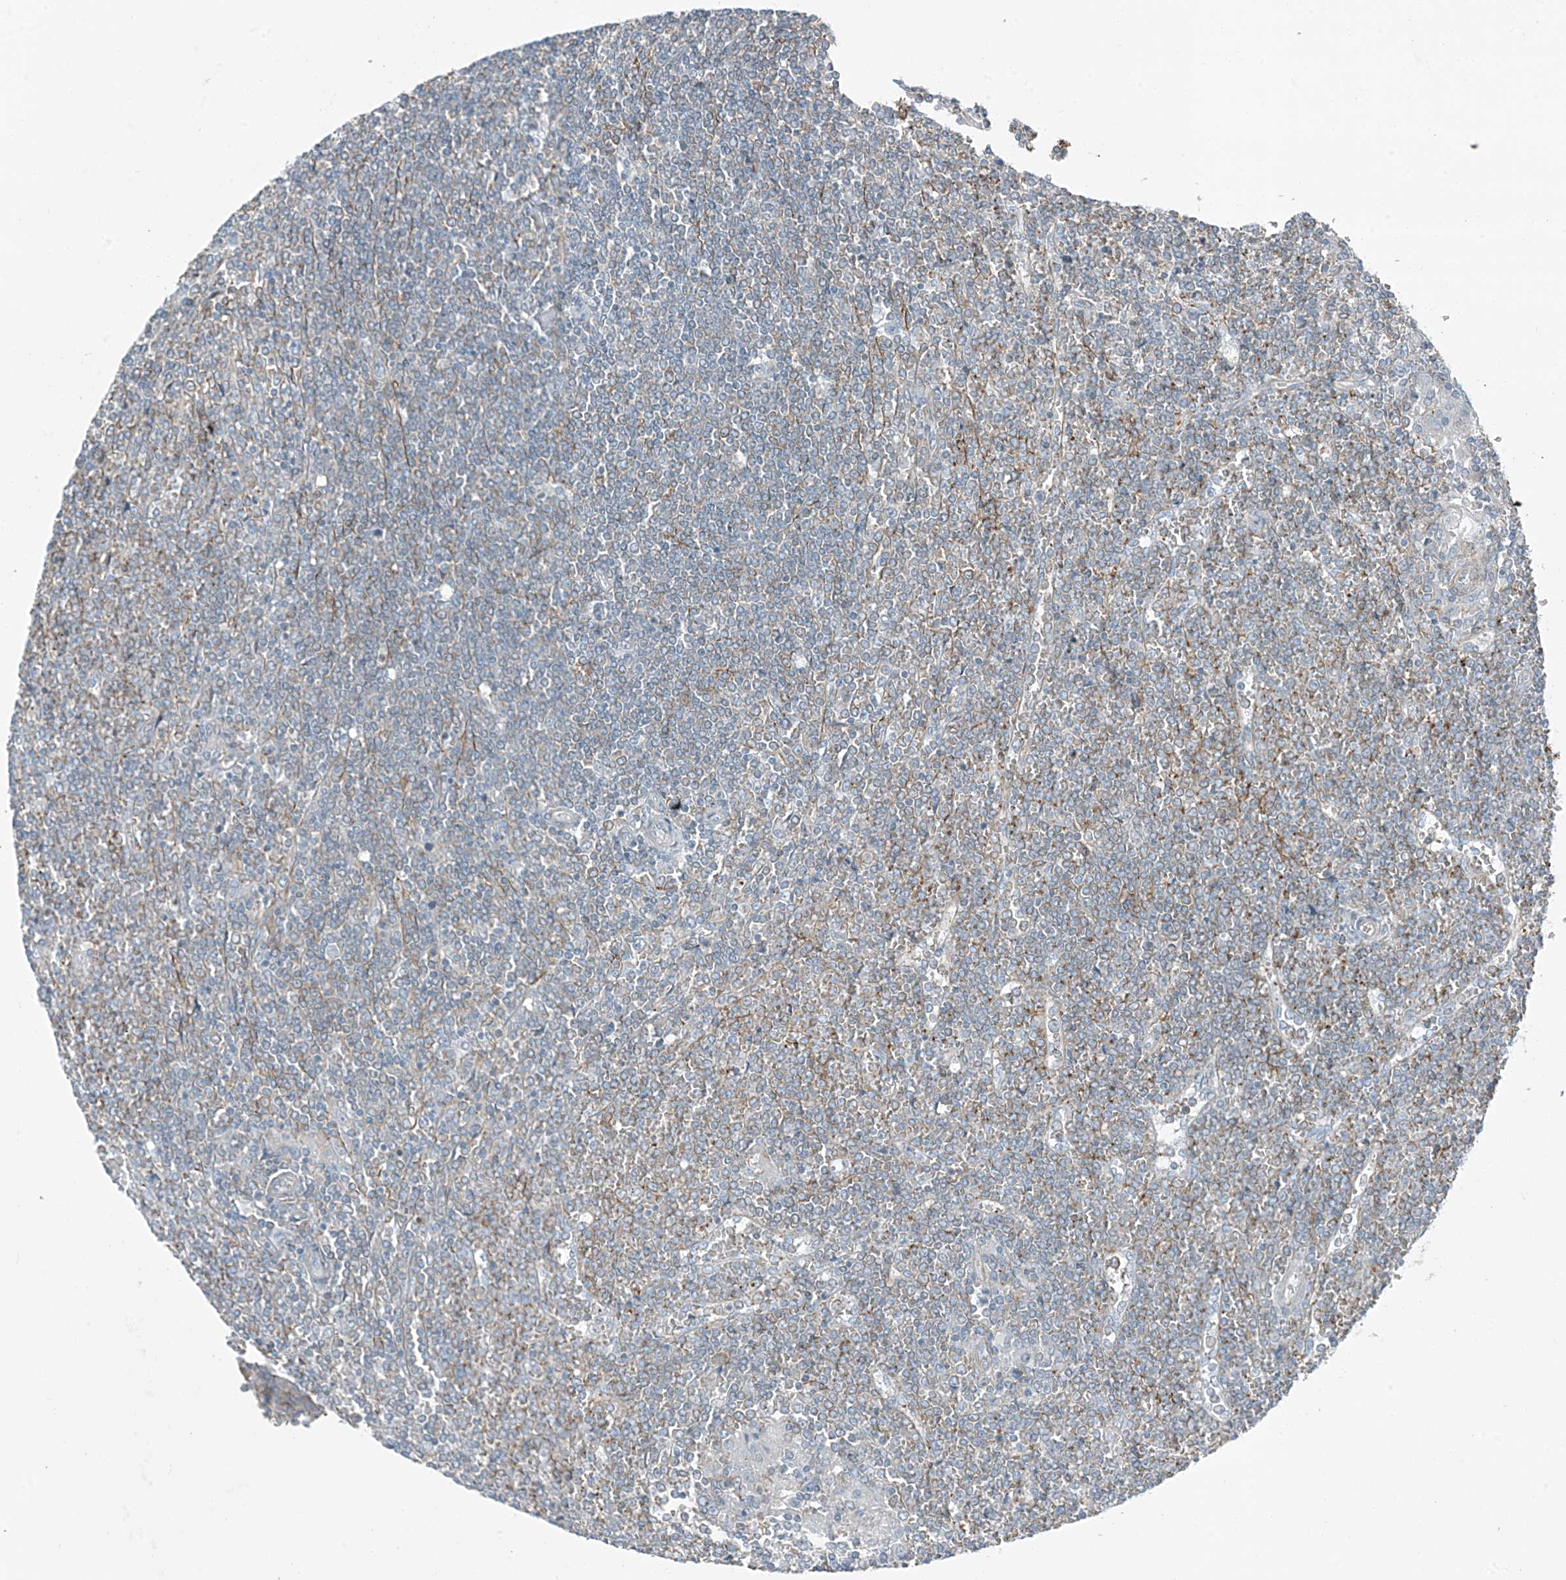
{"staining": {"intensity": "negative", "quantity": "none", "location": "none"}, "tissue": "lymphoma", "cell_type": "Tumor cells", "image_type": "cancer", "snomed": [{"axis": "morphology", "description": "Malignant lymphoma, non-Hodgkin's type, Low grade"}, {"axis": "topography", "description": "Spleen"}], "caption": "Immunohistochemical staining of lymphoma exhibits no significant staining in tumor cells.", "gene": "APOBEC3C", "patient": {"sex": "female", "age": 19}}